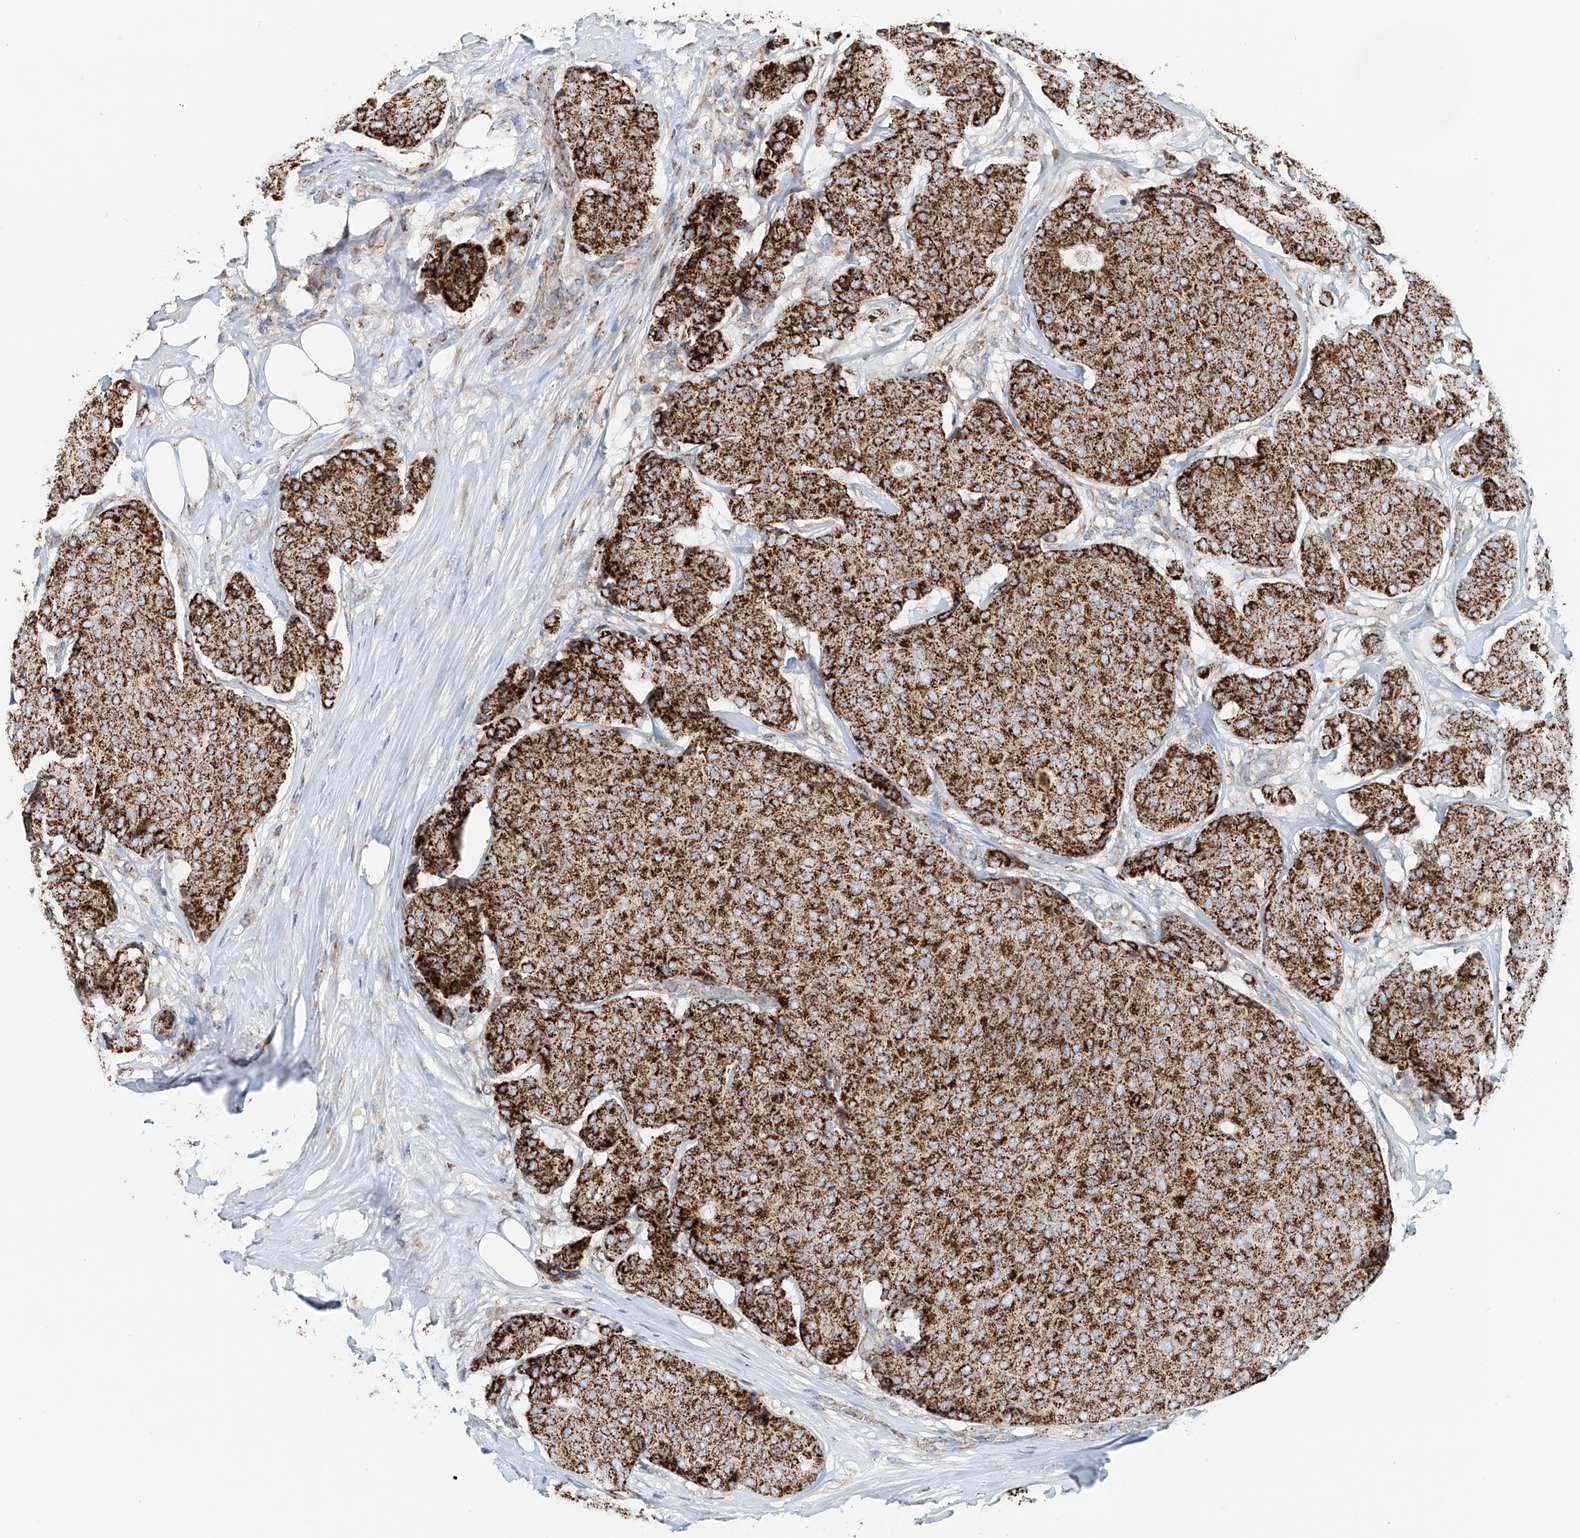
{"staining": {"intensity": "strong", "quantity": ">75%", "location": "cytoplasmic/membranous"}, "tissue": "breast cancer", "cell_type": "Tumor cells", "image_type": "cancer", "snomed": [{"axis": "morphology", "description": "Duct carcinoma"}, {"axis": "topography", "description": "Breast"}], "caption": "Protein expression by immunohistochemistry (IHC) demonstrates strong cytoplasmic/membranous staining in approximately >75% of tumor cells in breast cancer.", "gene": "CARD10", "patient": {"sex": "female", "age": 75}}